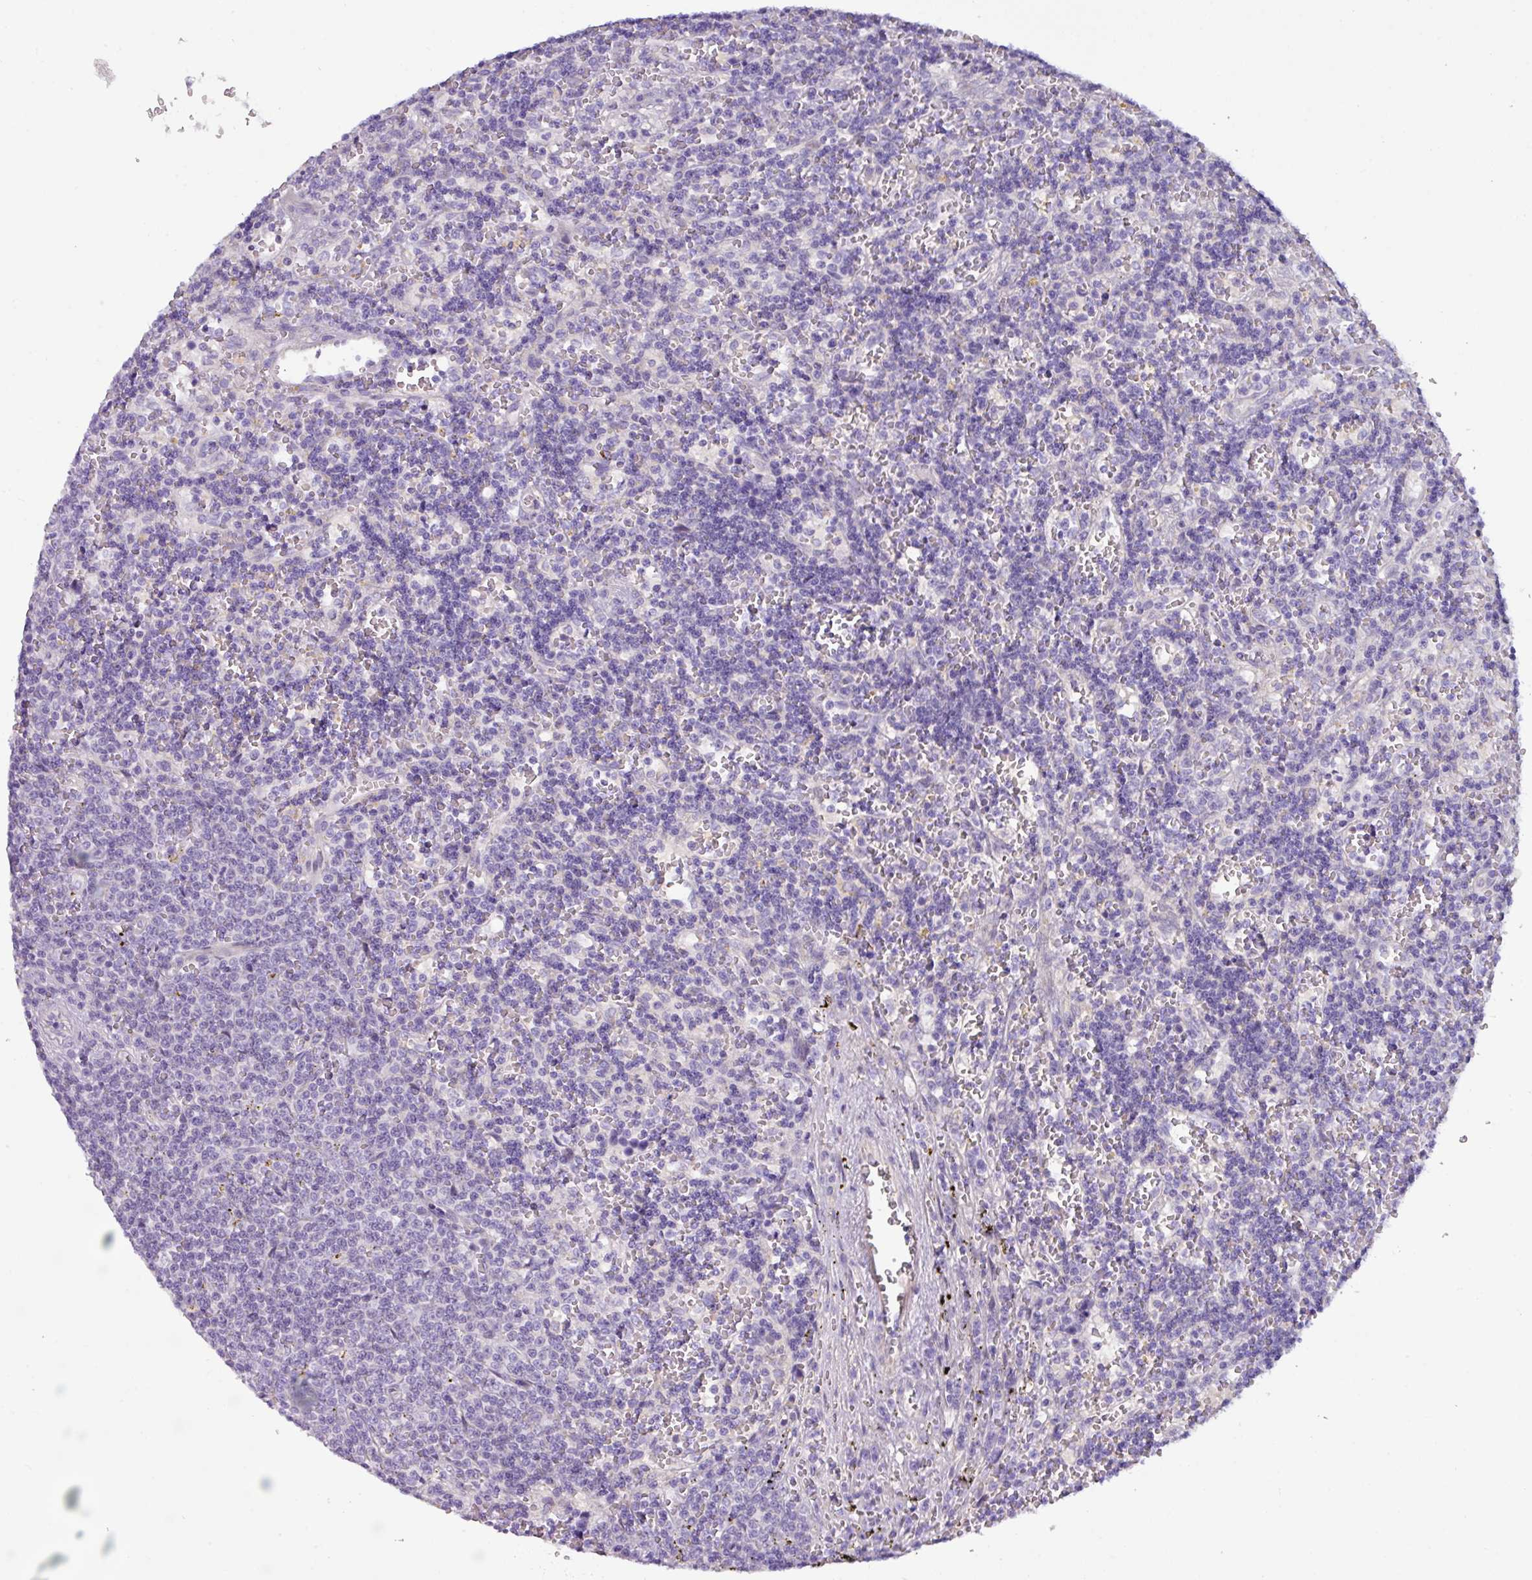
{"staining": {"intensity": "negative", "quantity": "none", "location": "none"}, "tissue": "lymphoma", "cell_type": "Tumor cells", "image_type": "cancer", "snomed": [{"axis": "morphology", "description": "Malignant lymphoma, non-Hodgkin's type, Low grade"}, {"axis": "topography", "description": "Spleen"}], "caption": "Malignant lymphoma, non-Hodgkin's type (low-grade) was stained to show a protein in brown. There is no significant positivity in tumor cells. The staining is performed using DAB (3,3'-diaminobenzidine) brown chromogen with nuclei counter-stained in using hematoxylin.", "gene": "RGS16", "patient": {"sex": "male", "age": 60}}